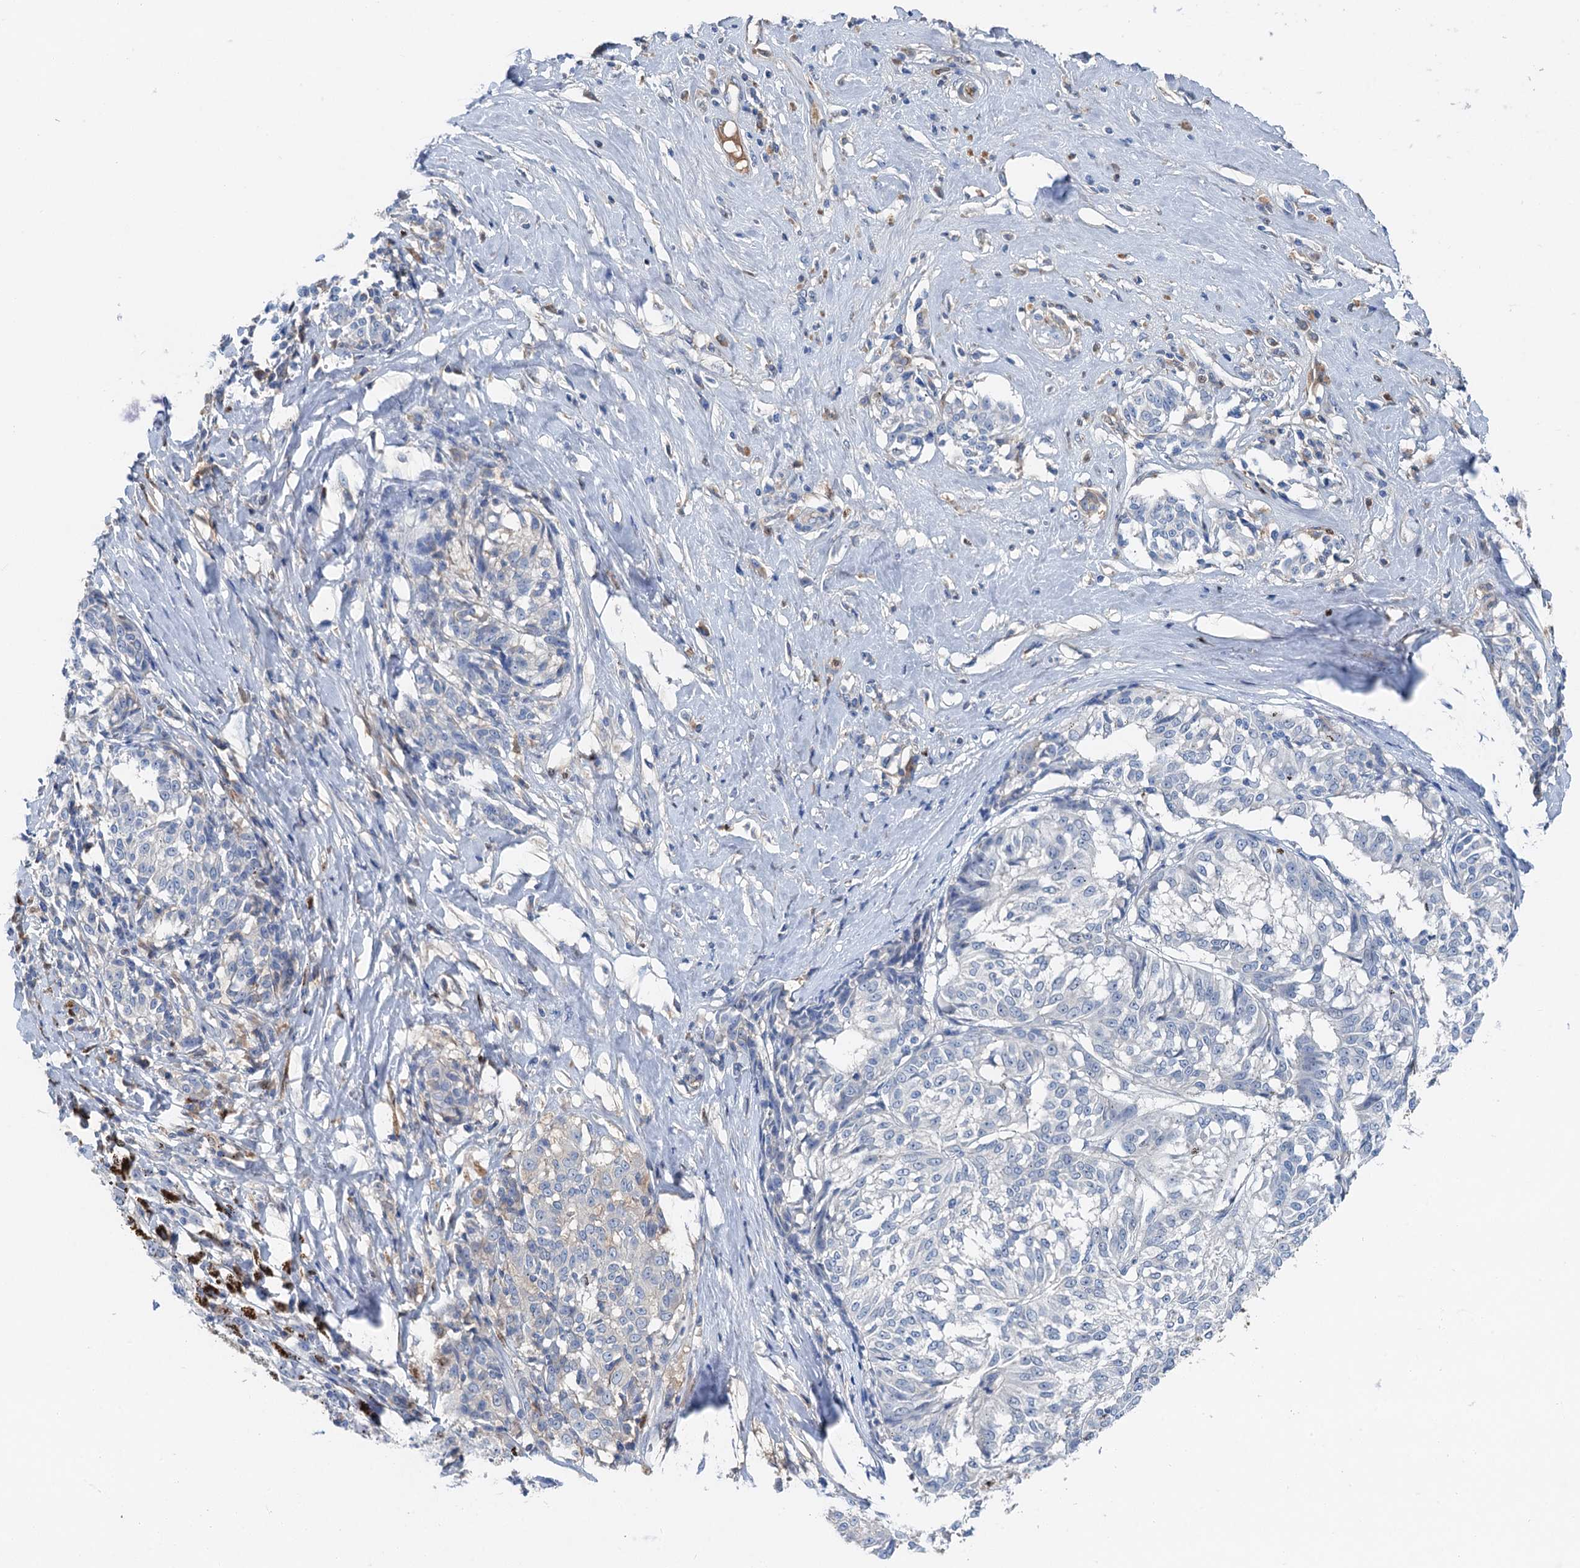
{"staining": {"intensity": "negative", "quantity": "none", "location": "none"}, "tissue": "melanoma", "cell_type": "Tumor cells", "image_type": "cancer", "snomed": [{"axis": "morphology", "description": "Malignant melanoma, NOS"}, {"axis": "topography", "description": "Skin"}], "caption": "DAB immunohistochemical staining of human malignant melanoma demonstrates no significant staining in tumor cells. (Brightfield microscopy of DAB IHC at high magnification).", "gene": "OTOA", "patient": {"sex": "female", "age": 72}}